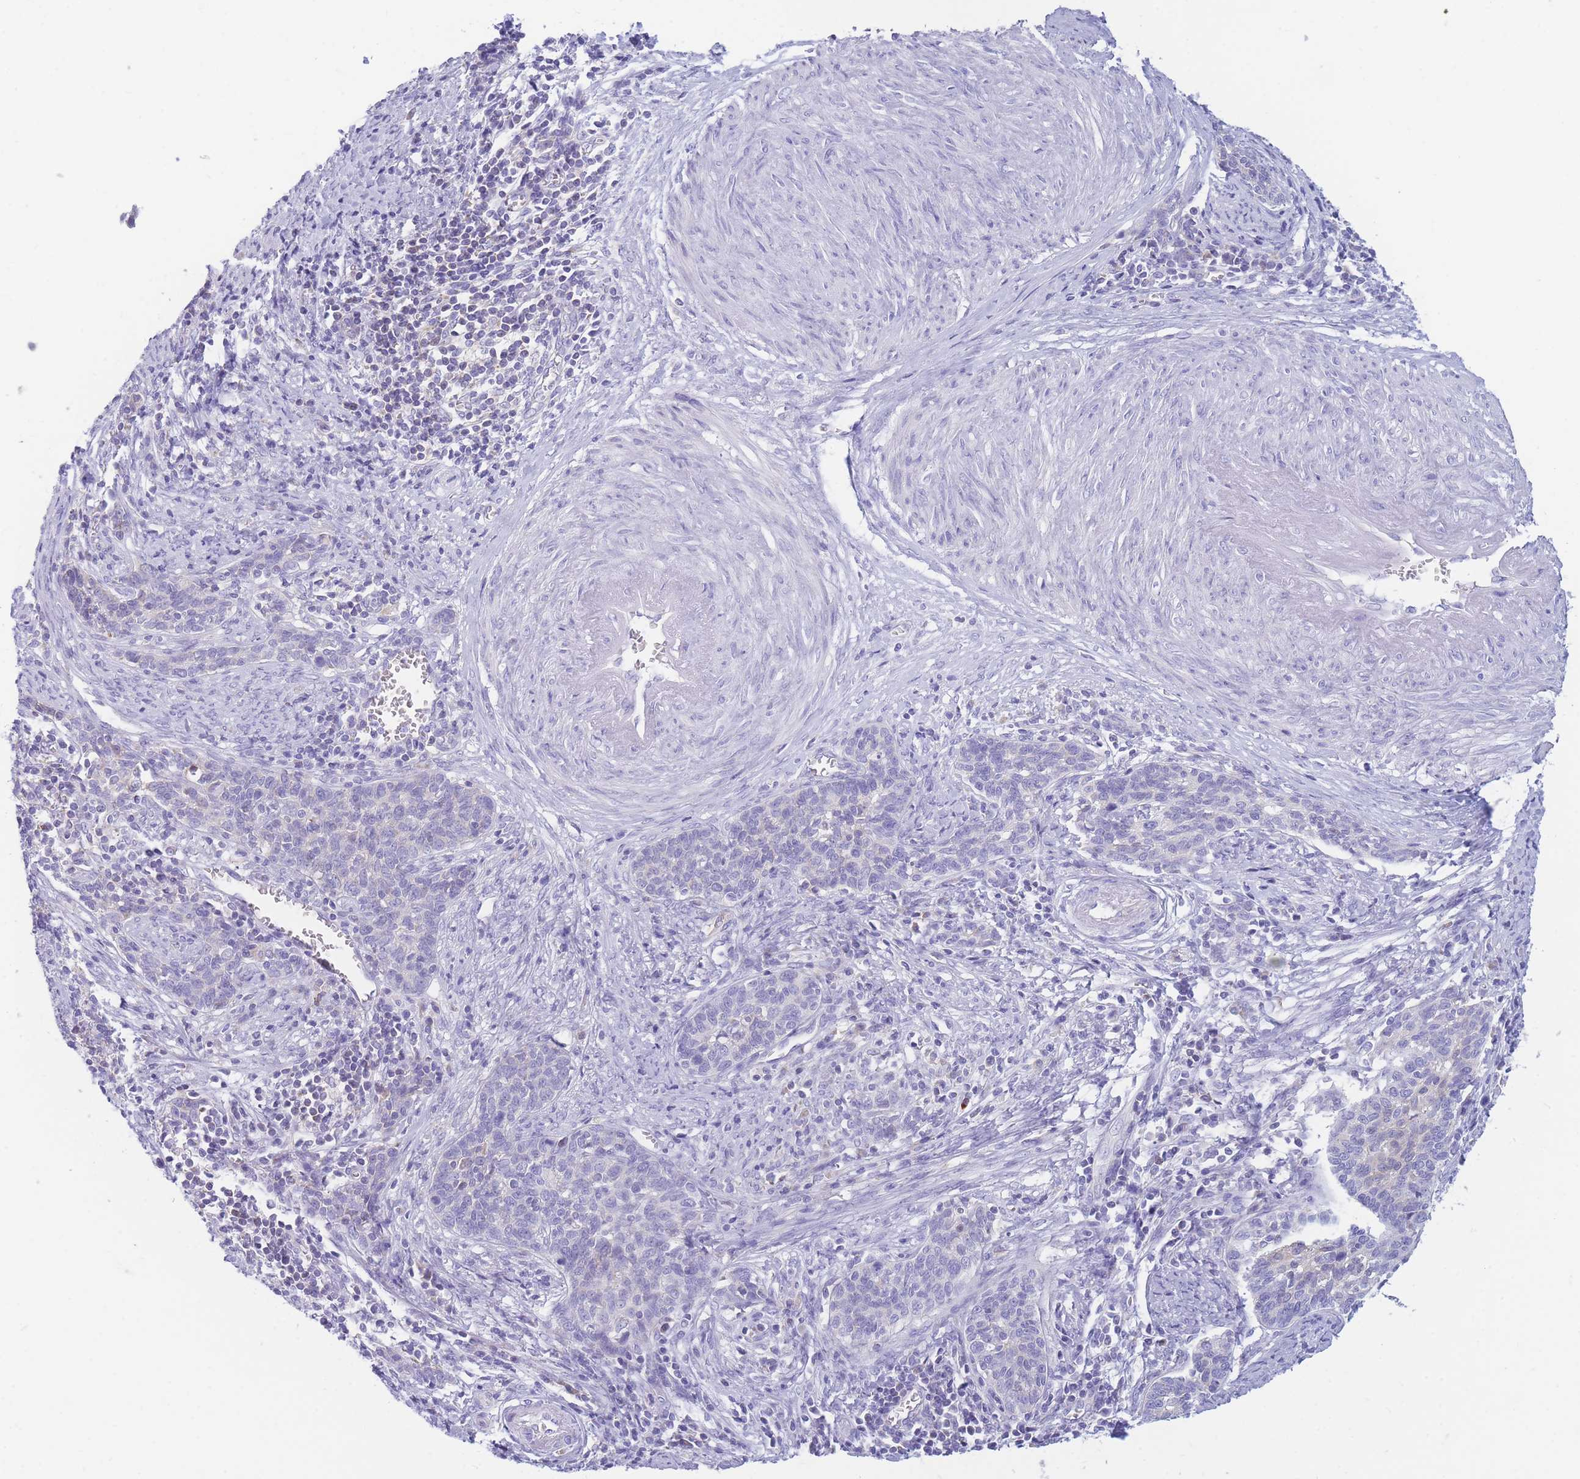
{"staining": {"intensity": "negative", "quantity": "none", "location": "none"}, "tissue": "cervical cancer", "cell_type": "Tumor cells", "image_type": "cancer", "snomed": [{"axis": "morphology", "description": "Squamous cell carcinoma, NOS"}, {"axis": "topography", "description": "Cervix"}], "caption": "This is a image of IHC staining of squamous cell carcinoma (cervical), which shows no staining in tumor cells. (Stains: DAB (3,3'-diaminobenzidine) immunohistochemistry (IHC) with hematoxylin counter stain, Microscopy: brightfield microscopy at high magnification).", "gene": "DHRS11", "patient": {"sex": "female", "age": 39}}